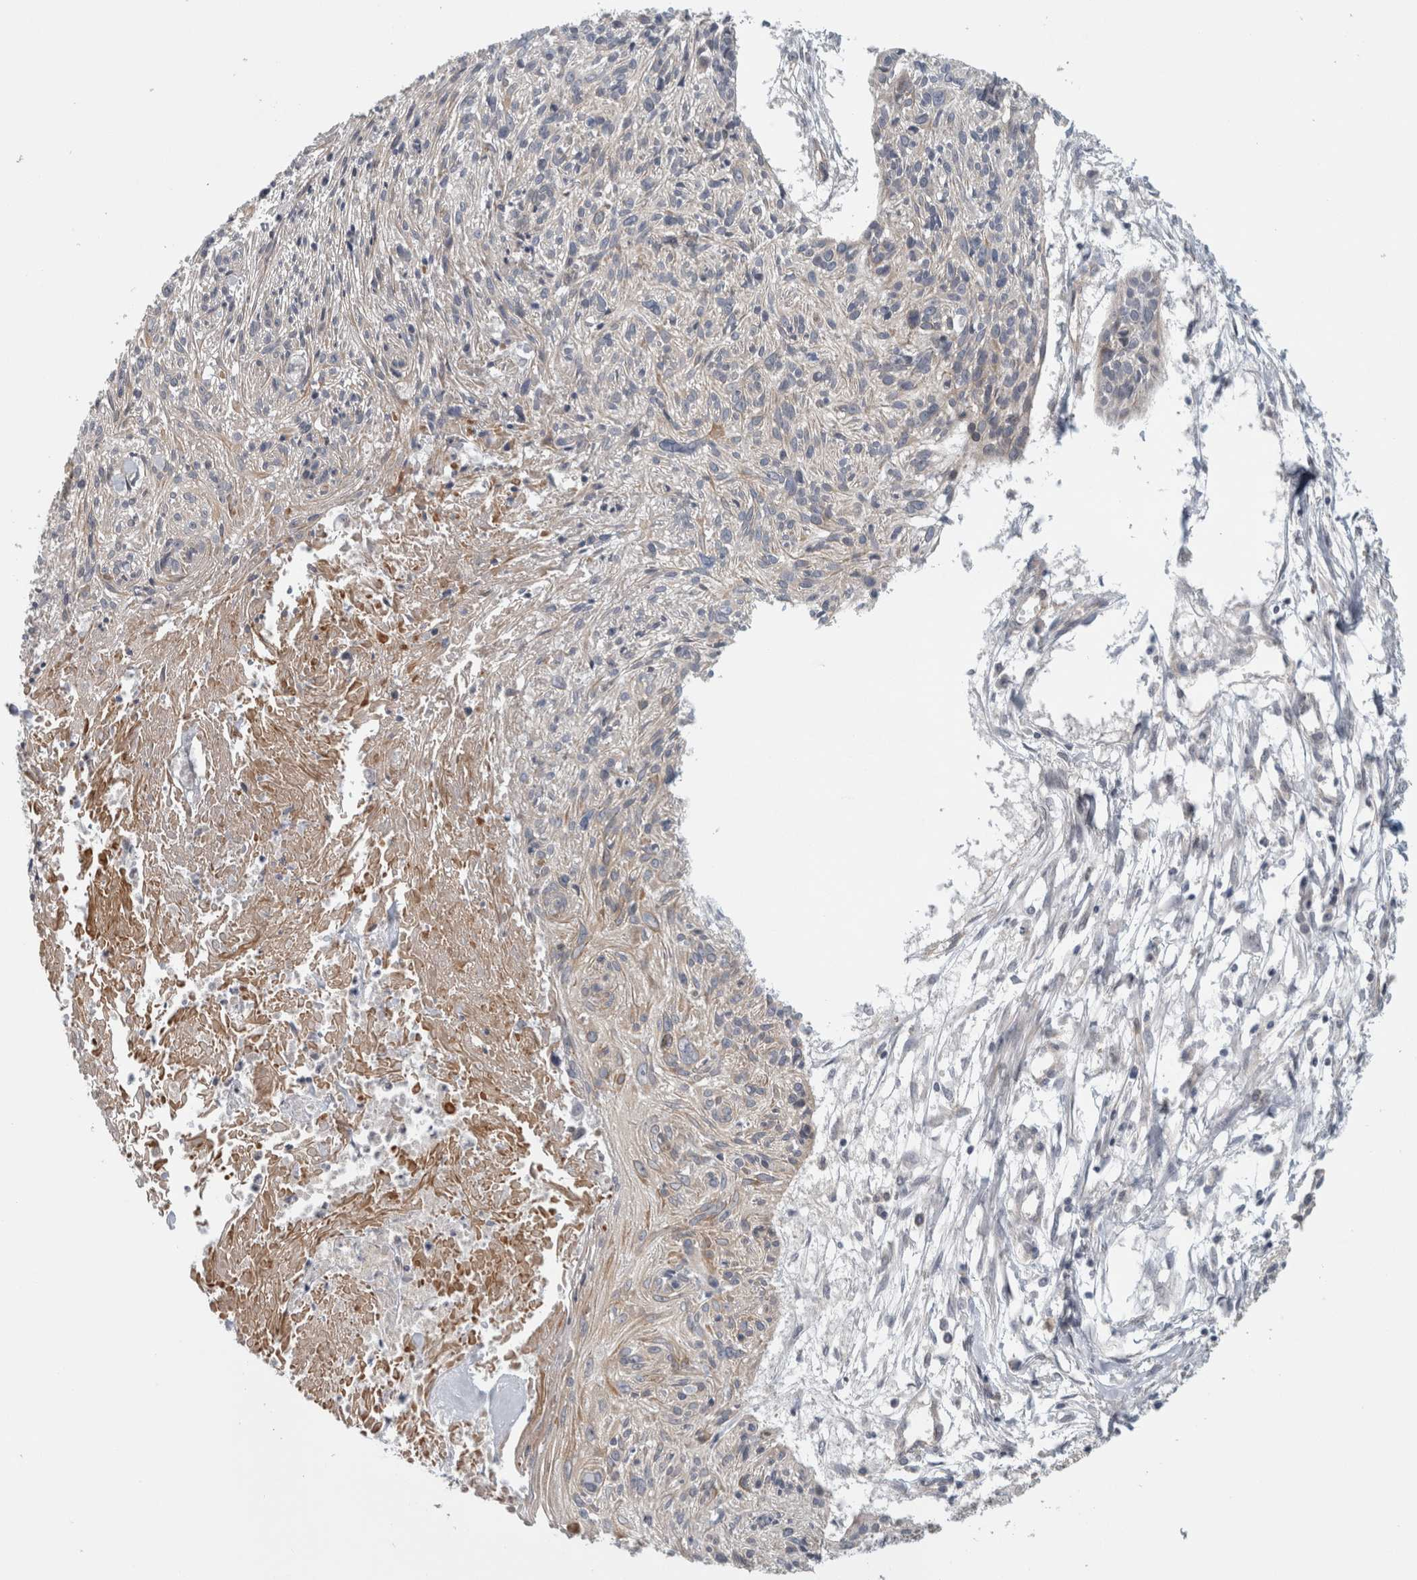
{"staining": {"intensity": "weak", "quantity": "<25%", "location": "cytoplasmic/membranous"}, "tissue": "cervical cancer", "cell_type": "Tumor cells", "image_type": "cancer", "snomed": [{"axis": "morphology", "description": "Squamous cell carcinoma, NOS"}, {"axis": "topography", "description": "Cervix"}], "caption": "DAB immunohistochemical staining of cervical squamous cell carcinoma displays no significant positivity in tumor cells.", "gene": "ZNF804B", "patient": {"sex": "female", "age": 51}}